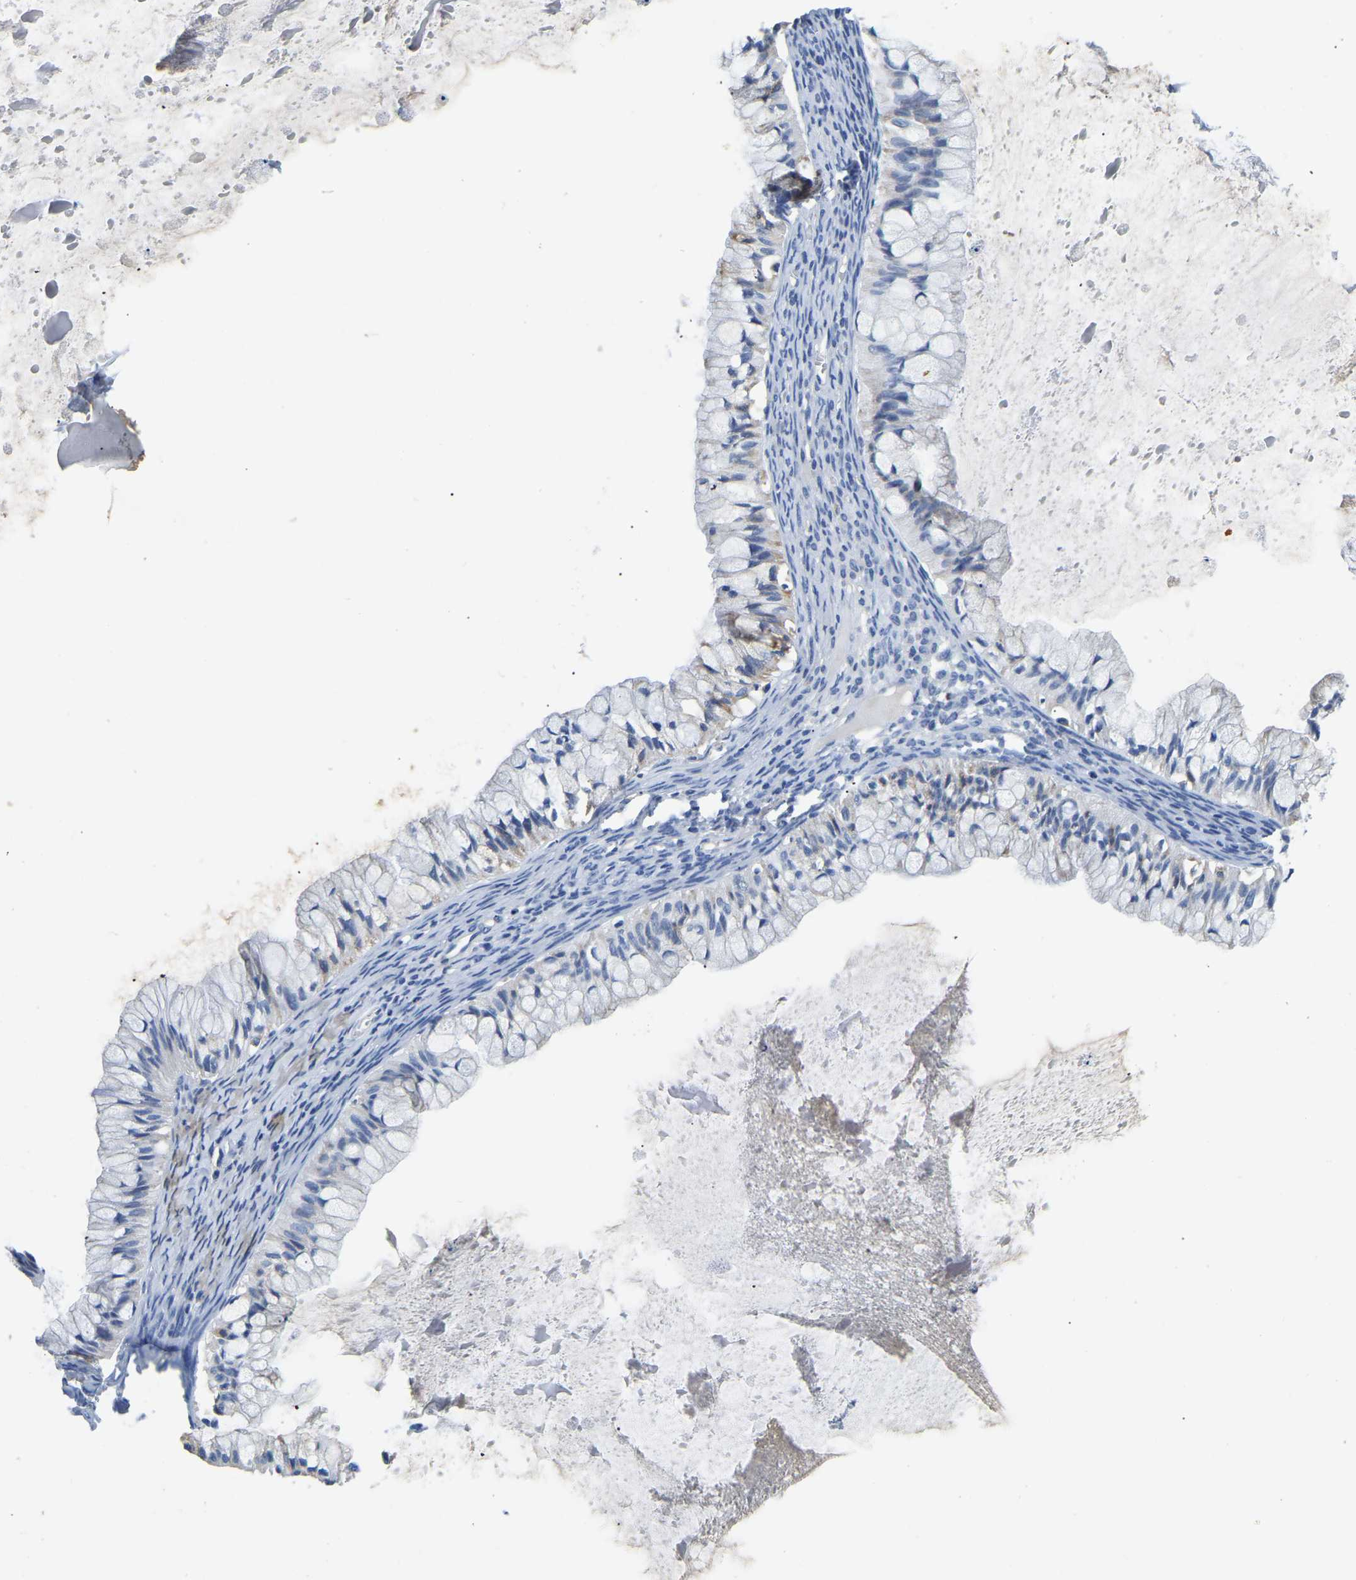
{"staining": {"intensity": "negative", "quantity": "none", "location": "none"}, "tissue": "ovarian cancer", "cell_type": "Tumor cells", "image_type": "cancer", "snomed": [{"axis": "morphology", "description": "Cystadenocarcinoma, mucinous, NOS"}, {"axis": "topography", "description": "Ovary"}], "caption": "There is no significant staining in tumor cells of ovarian cancer.", "gene": "PCK2", "patient": {"sex": "female", "age": 57}}